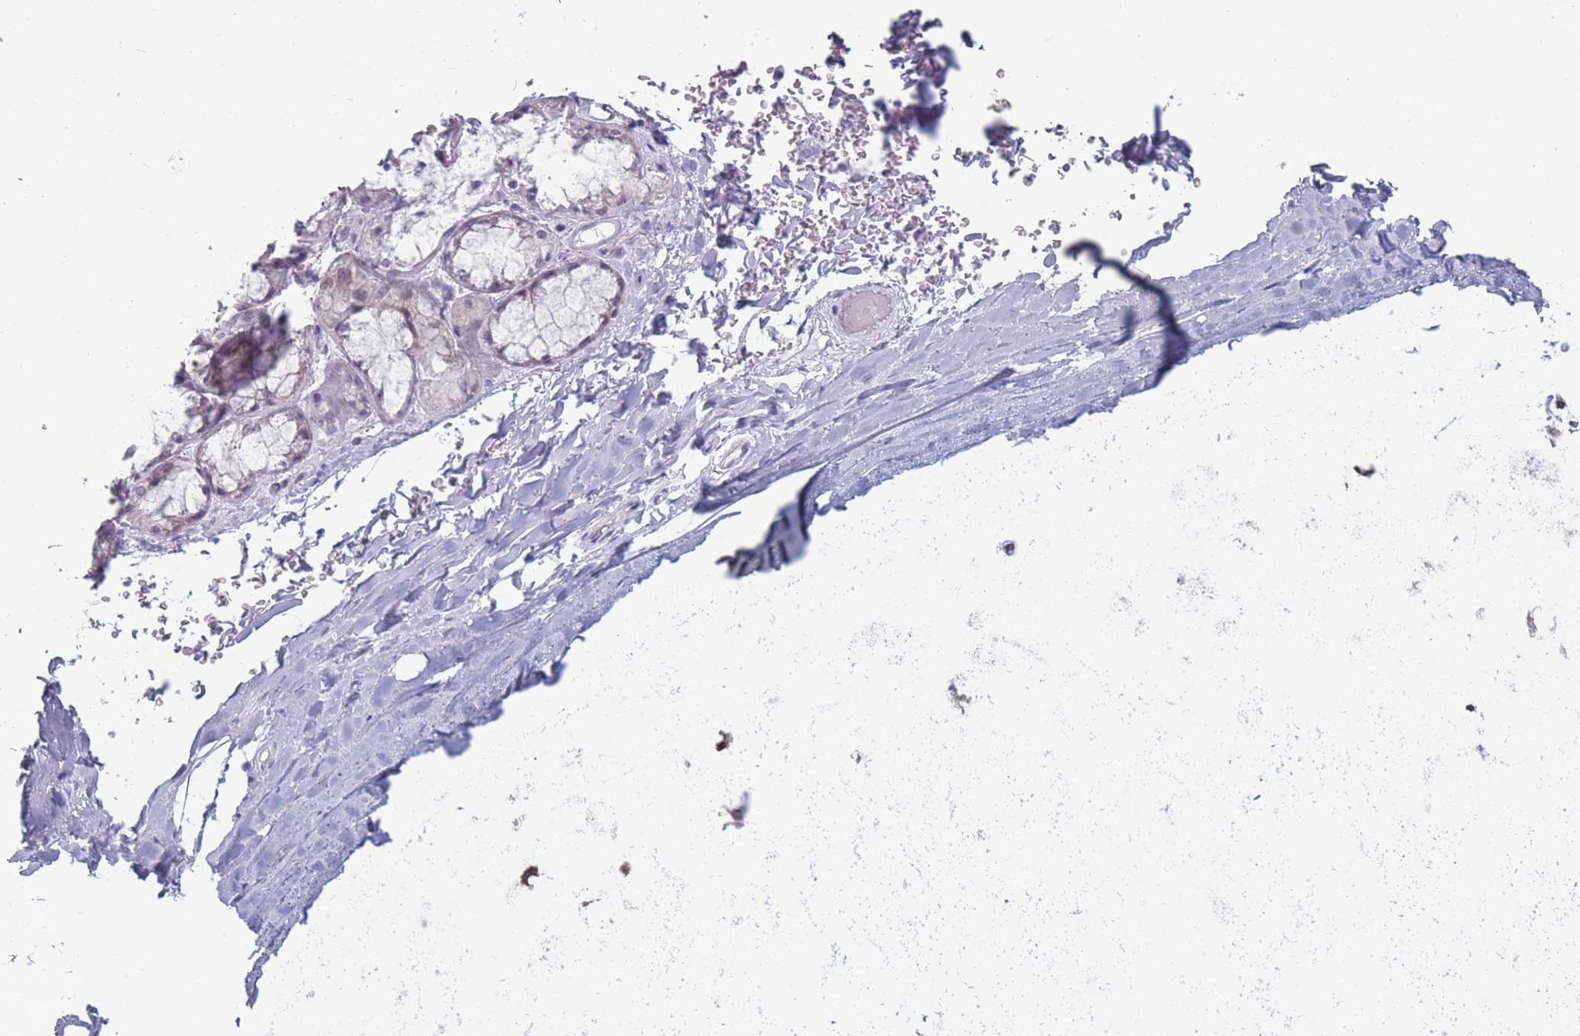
{"staining": {"intensity": "negative", "quantity": "none", "location": "none"}, "tissue": "adipose tissue", "cell_type": "Adipocytes", "image_type": "normal", "snomed": [{"axis": "morphology", "description": "Normal tissue, NOS"}, {"axis": "topography", "description": "Cartilage tissue"}], "caption": "An IHC micrograph of unremarkable adipose tissue is shown. There is no staining in adipocytes of adipose tissue. (Brightfield microscopy of DAB (3,3'-diaminobenzidine) immunohistochemistry at high magnification).", "gene": "ROS1", "patient": {"sex": "male", "age": 73}}